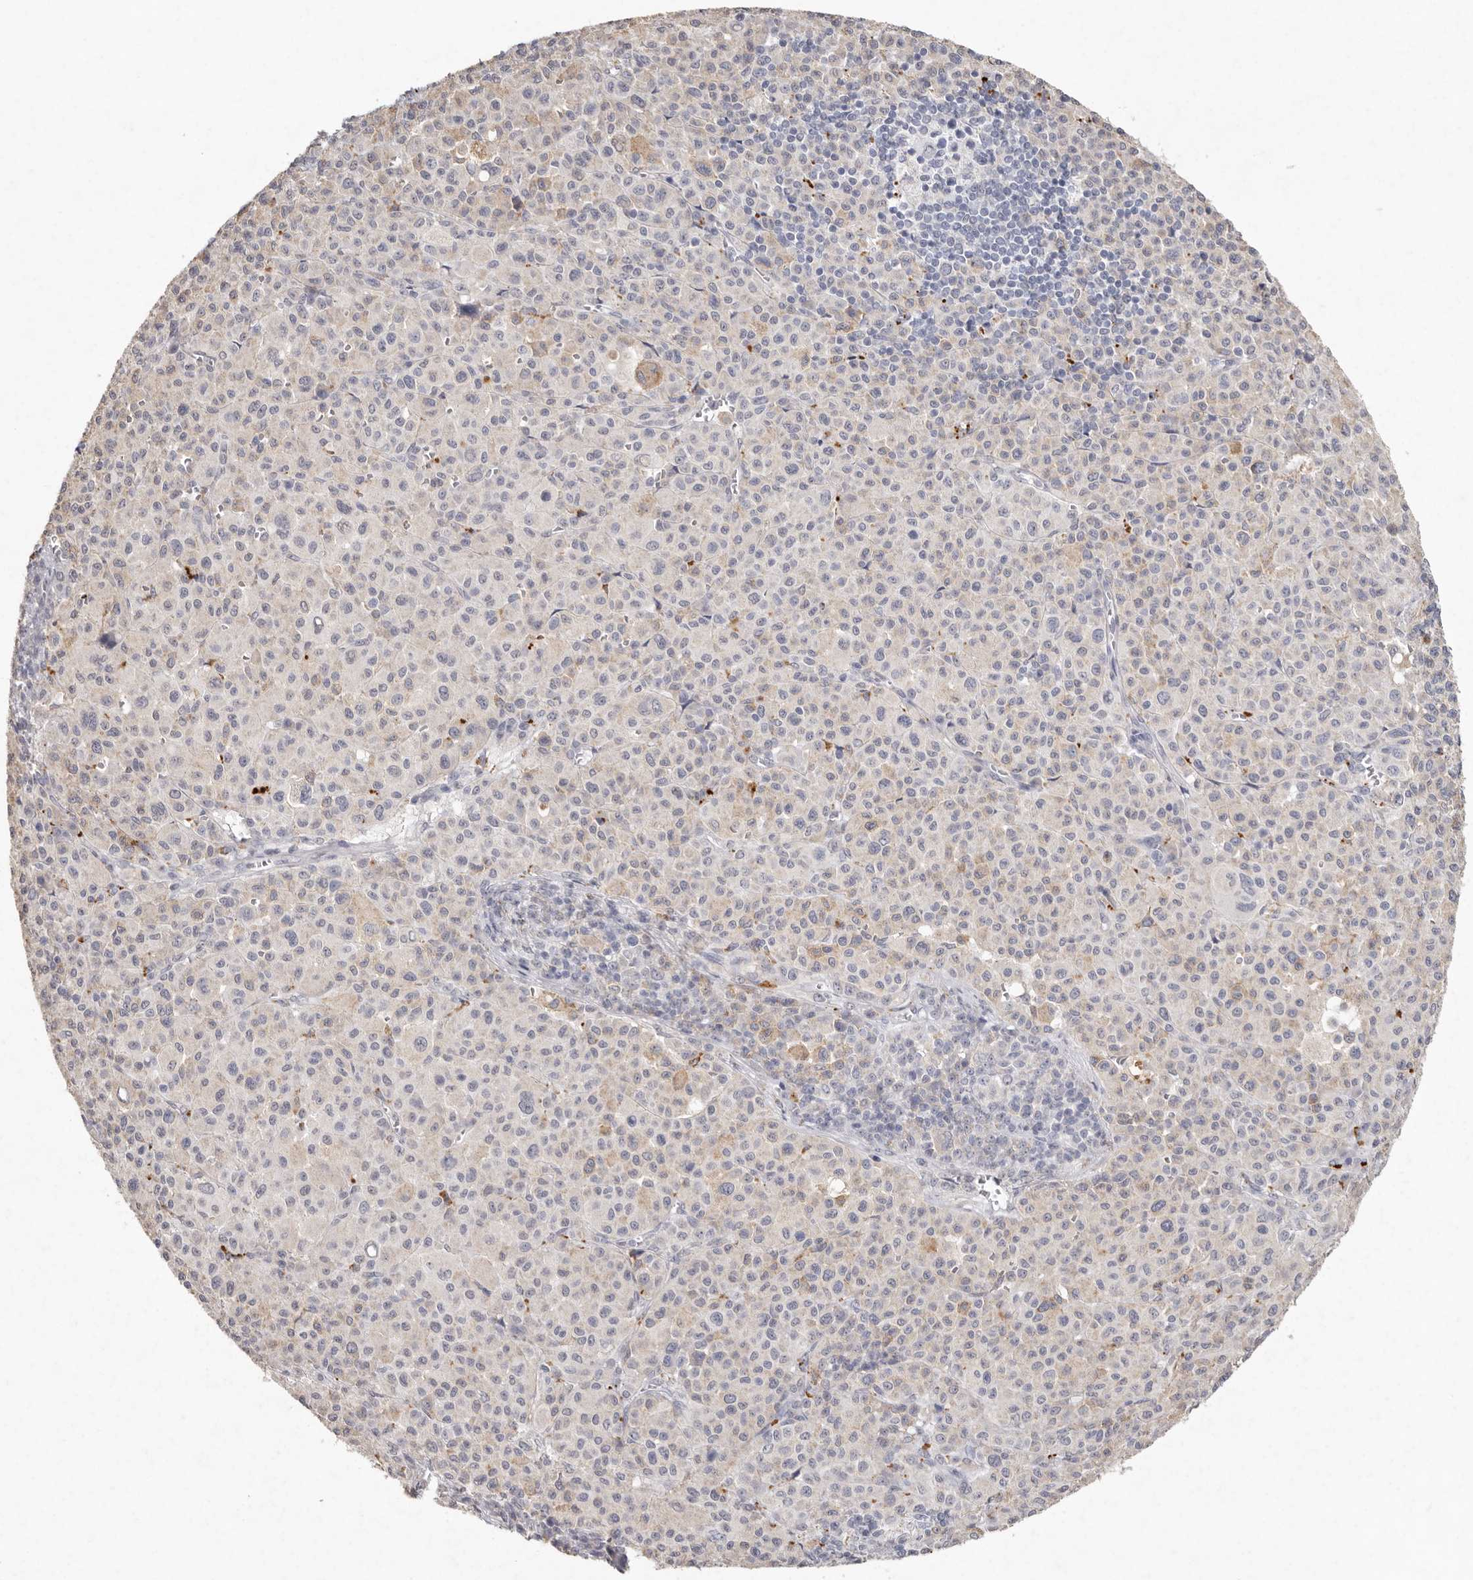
{"staining": {"intensity": "negative", "quantity": "none", "location": "none"}, "tissue": "melanoma", "cell_type": "Tumor cells", "image_type": "cancer", "snomed": [{"axis": "morphology", "description": "Malignant melanoma, Metastatic site"}, {"axis": "topography", "description": "Skin"}], "caption": "This is a micrograph of IHC staining of malignant melanoma (metastatic site), which shows no expression in tumor cells. (DAB IHC, high magnification).", "gene": "FAM185A", "patient": {"sex": "female", "age": 74}}